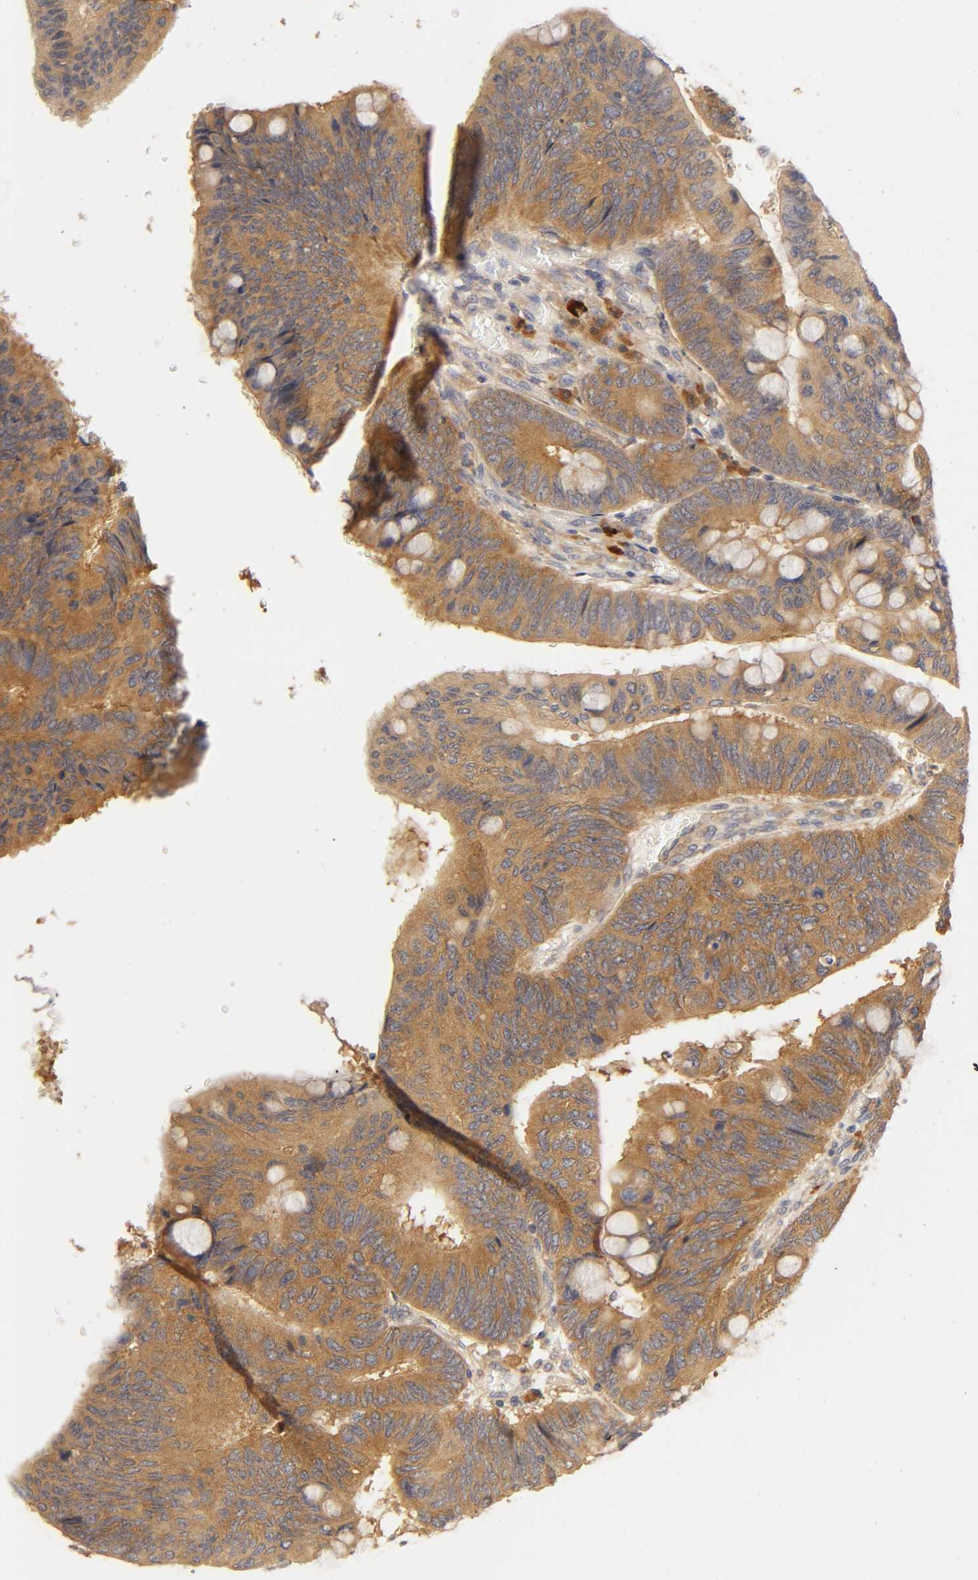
{"staining": {"intensity": "moderate", "quantity": ">75%", "location": "cytoplasmic/membranous"}, "tissue": "colorectal cancer", "cell_type": "Tumor cells", "image_type": "cancer", "snomed": [{"axis": "morphology", "description": "Normal tissue, NOS"}, {"axis": "morphology", "description": "Adenocarcinoma, NOS"}, {"axis": "topography", "description": "Rectum"}], "caption": "A micrograph of human adenocarcinoma (colorectal) stained for a protein exhibits moderate cytoplasmic/membranous brown staining in tumor cells. The staining was performed using DAB, with brown indicating positive protein expression. Nuclei are stained blue with hematoxylin.", "gene": "RPS29", "patient": {"sex": "male", "age": 92}}